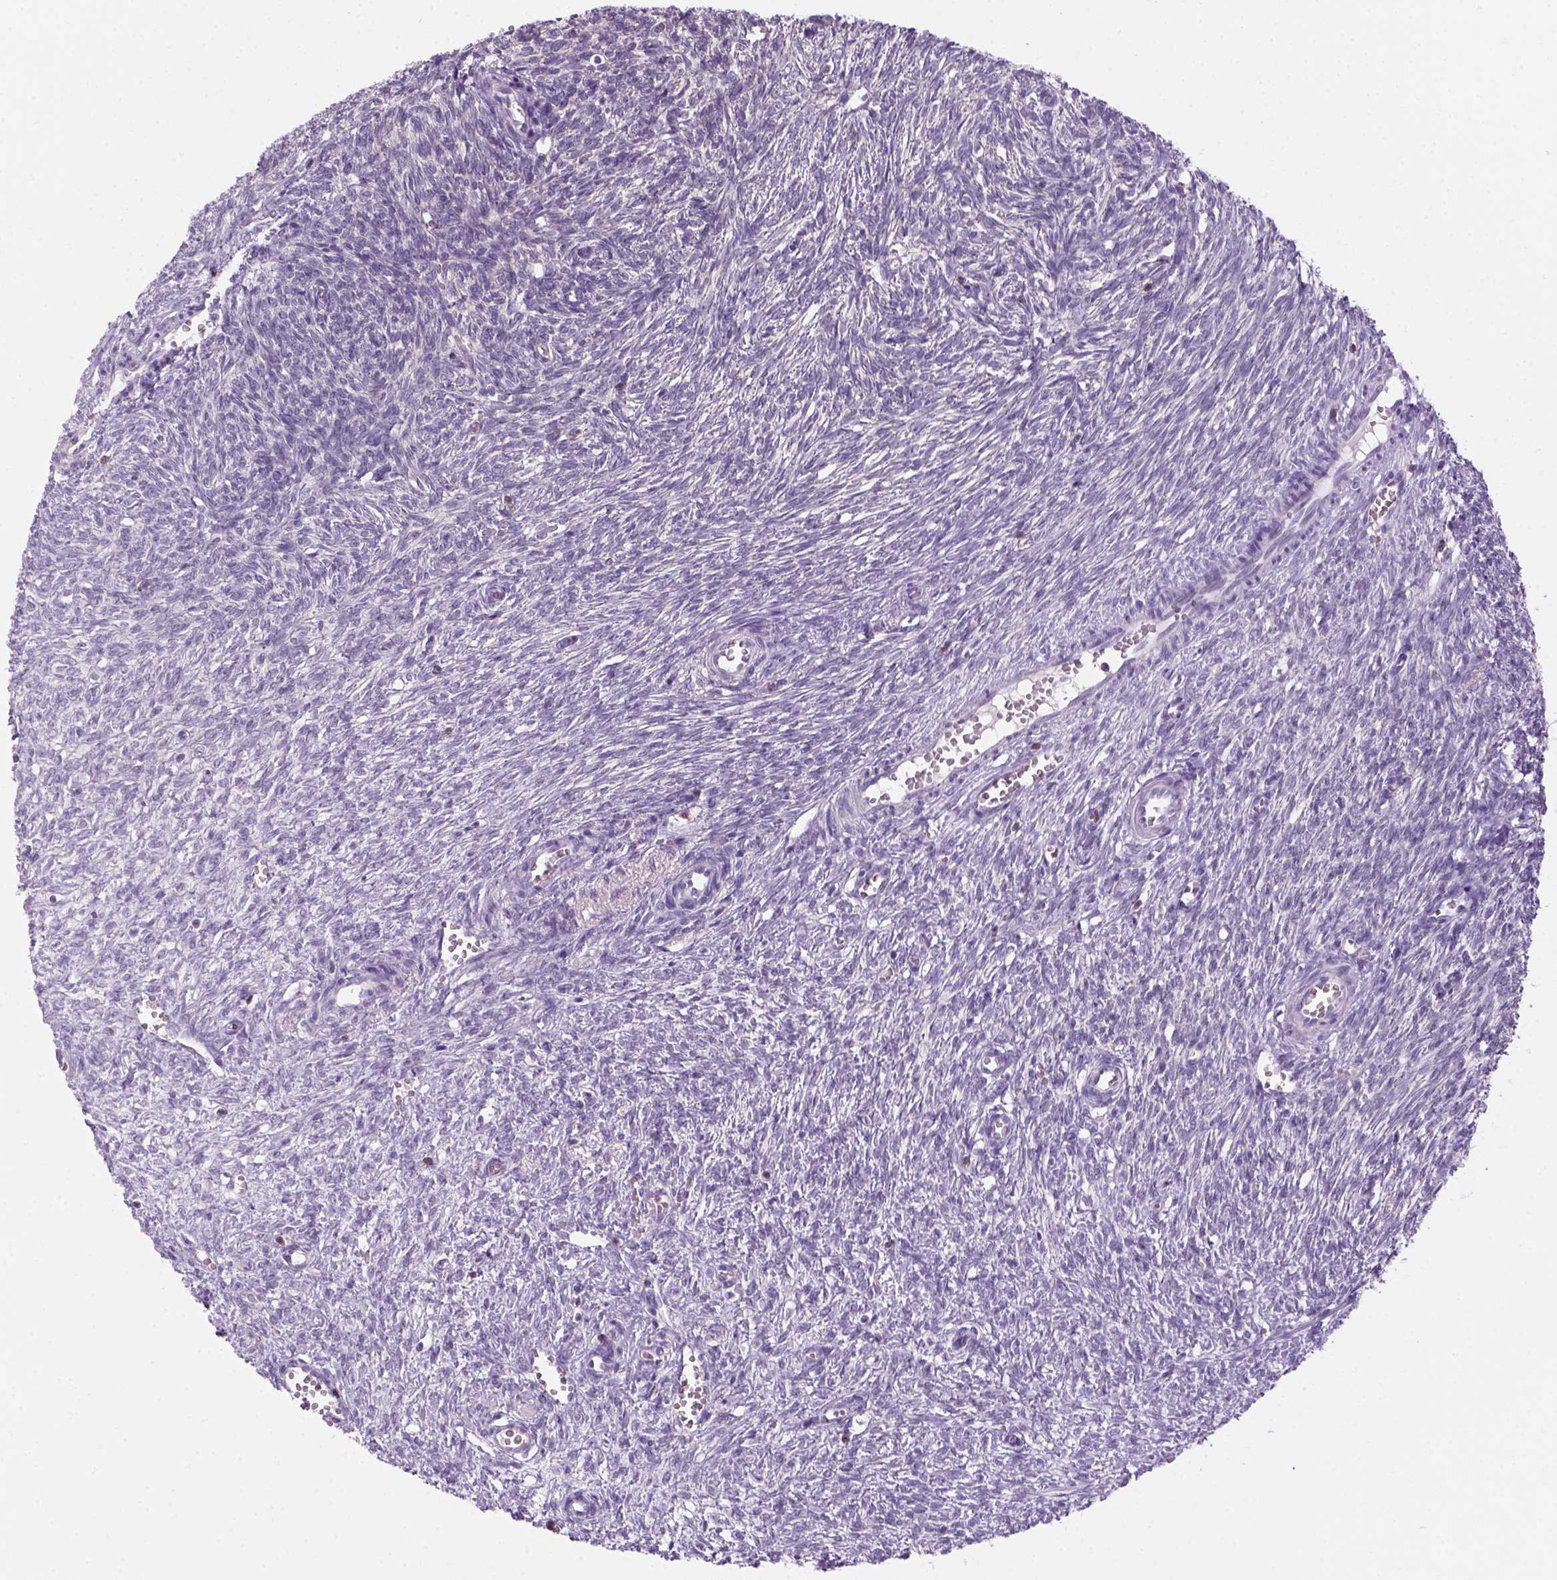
{"staining": {"intensity": "moderate", "quantity": "<25%", "location": "cytoplasmic/membranous"}, "tissue": "ovary", "cell_type": "Follicle cells", "image_type": "normal", "snomed": [{"axis": "morphology", "description": "Normal tissue, NOS"}, {"axis": "topography", "description": "Ovary"}], "caption": "An immunohistochemistry (IHC) image of normal tissue is shown. Protein staining in brown highlights moderate cytoplasmic/membranous positivity in ovary within follicle cells.", "gene": "GOT1", "patient": {"sex": "female", "age": 46}}